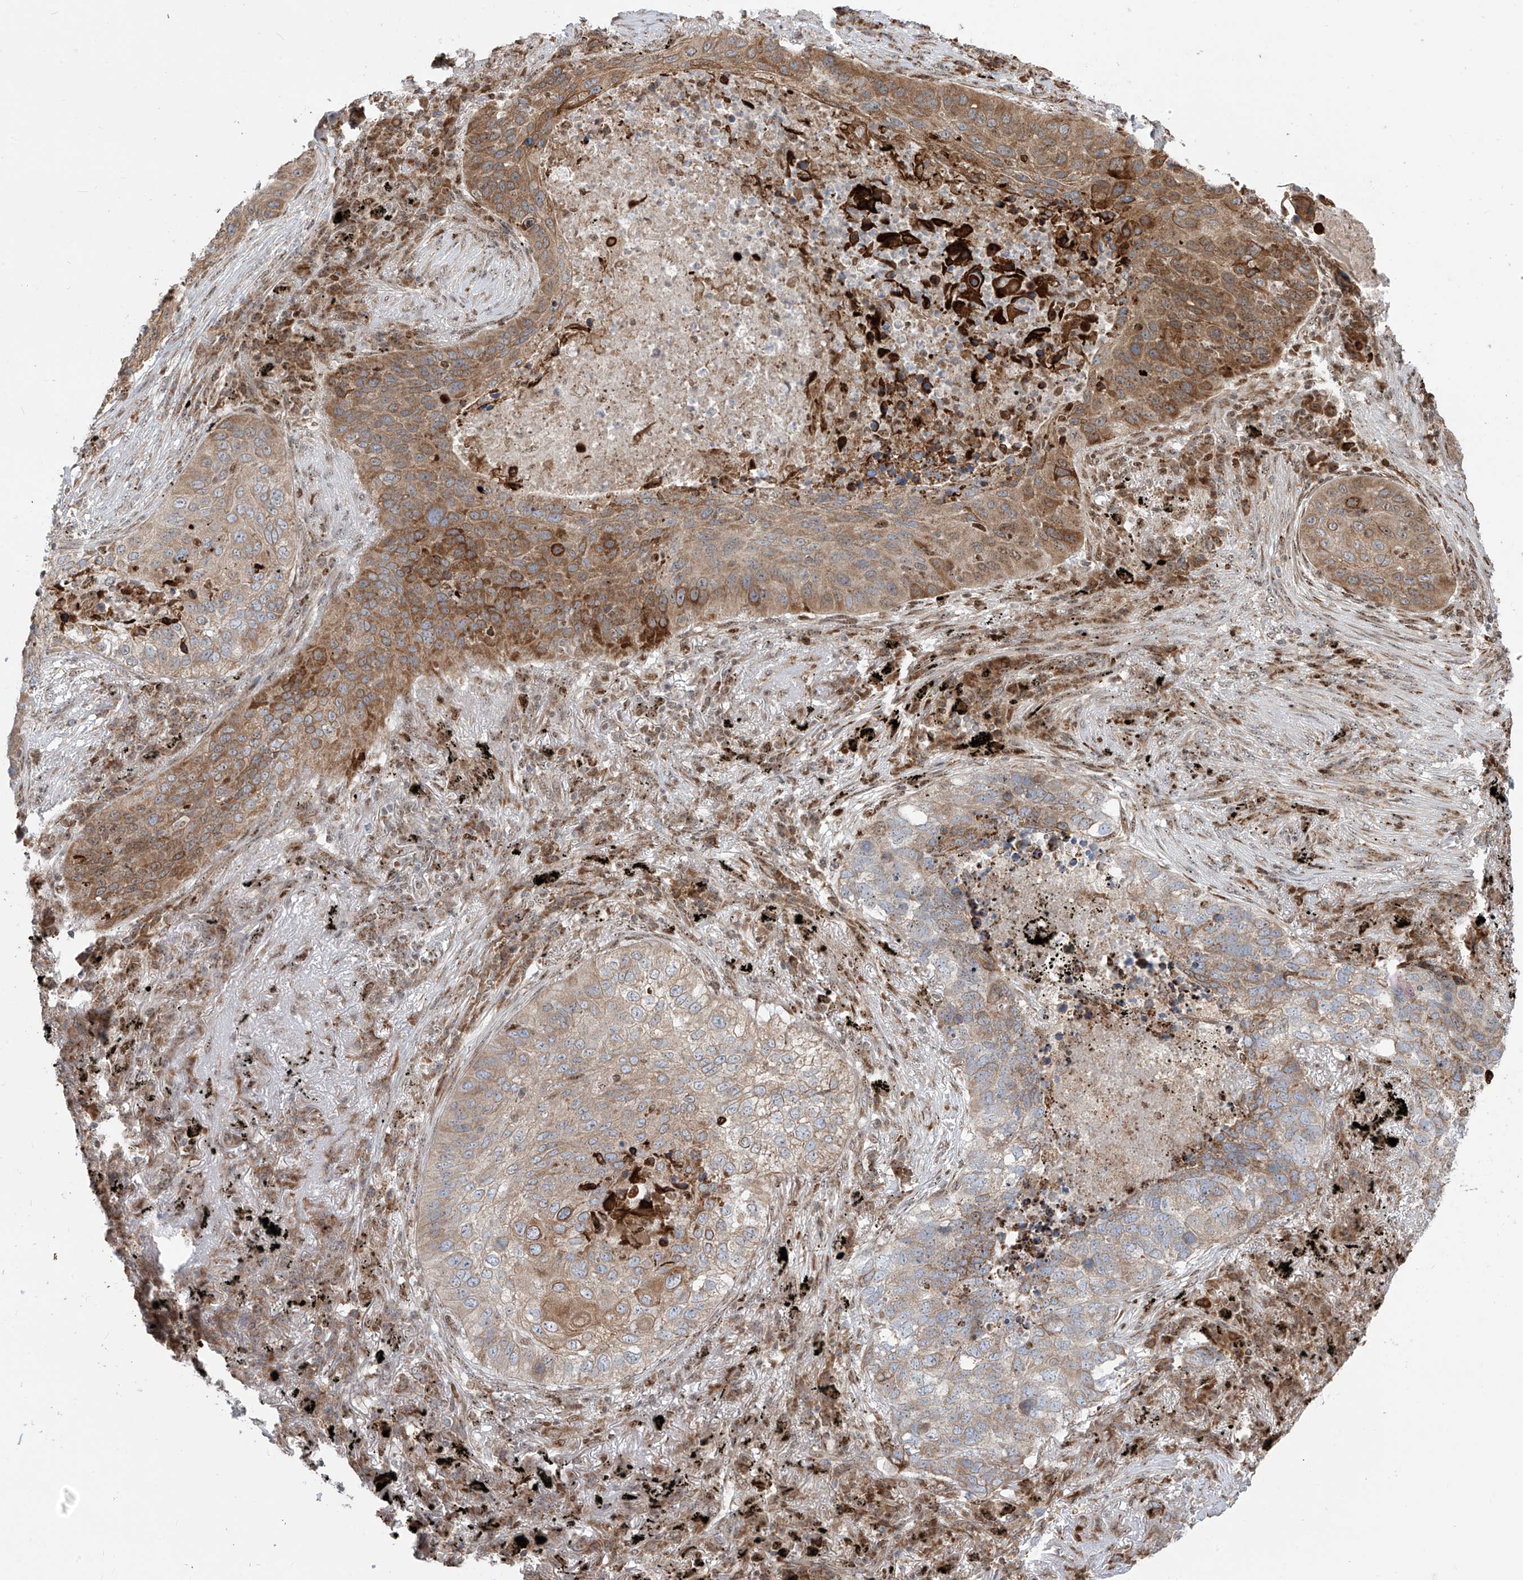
{"staining": {"intensity": "moderate", "quantity": ">75%", "location": "cytoplasmic/membranous"}, "tissue": "lung cancer", "cell_type": "Tumor cells", "image_type": "cancer", "snomed": [{"axis": "morphology", "description": "Squamous cell carcinoma, NOS"}, {"axis": "topography", "description": "Lung"}], "caption": "Approximately >75% of tumor cells in human lung cancer (squamous cell carcinoma) demonstrate moderate cytoplasmic/membranous protein staining as visualized by brown immunohistochemical staining.", "gene": "ZBTB8A", "patient": {"sex": "female", "age": 63}}